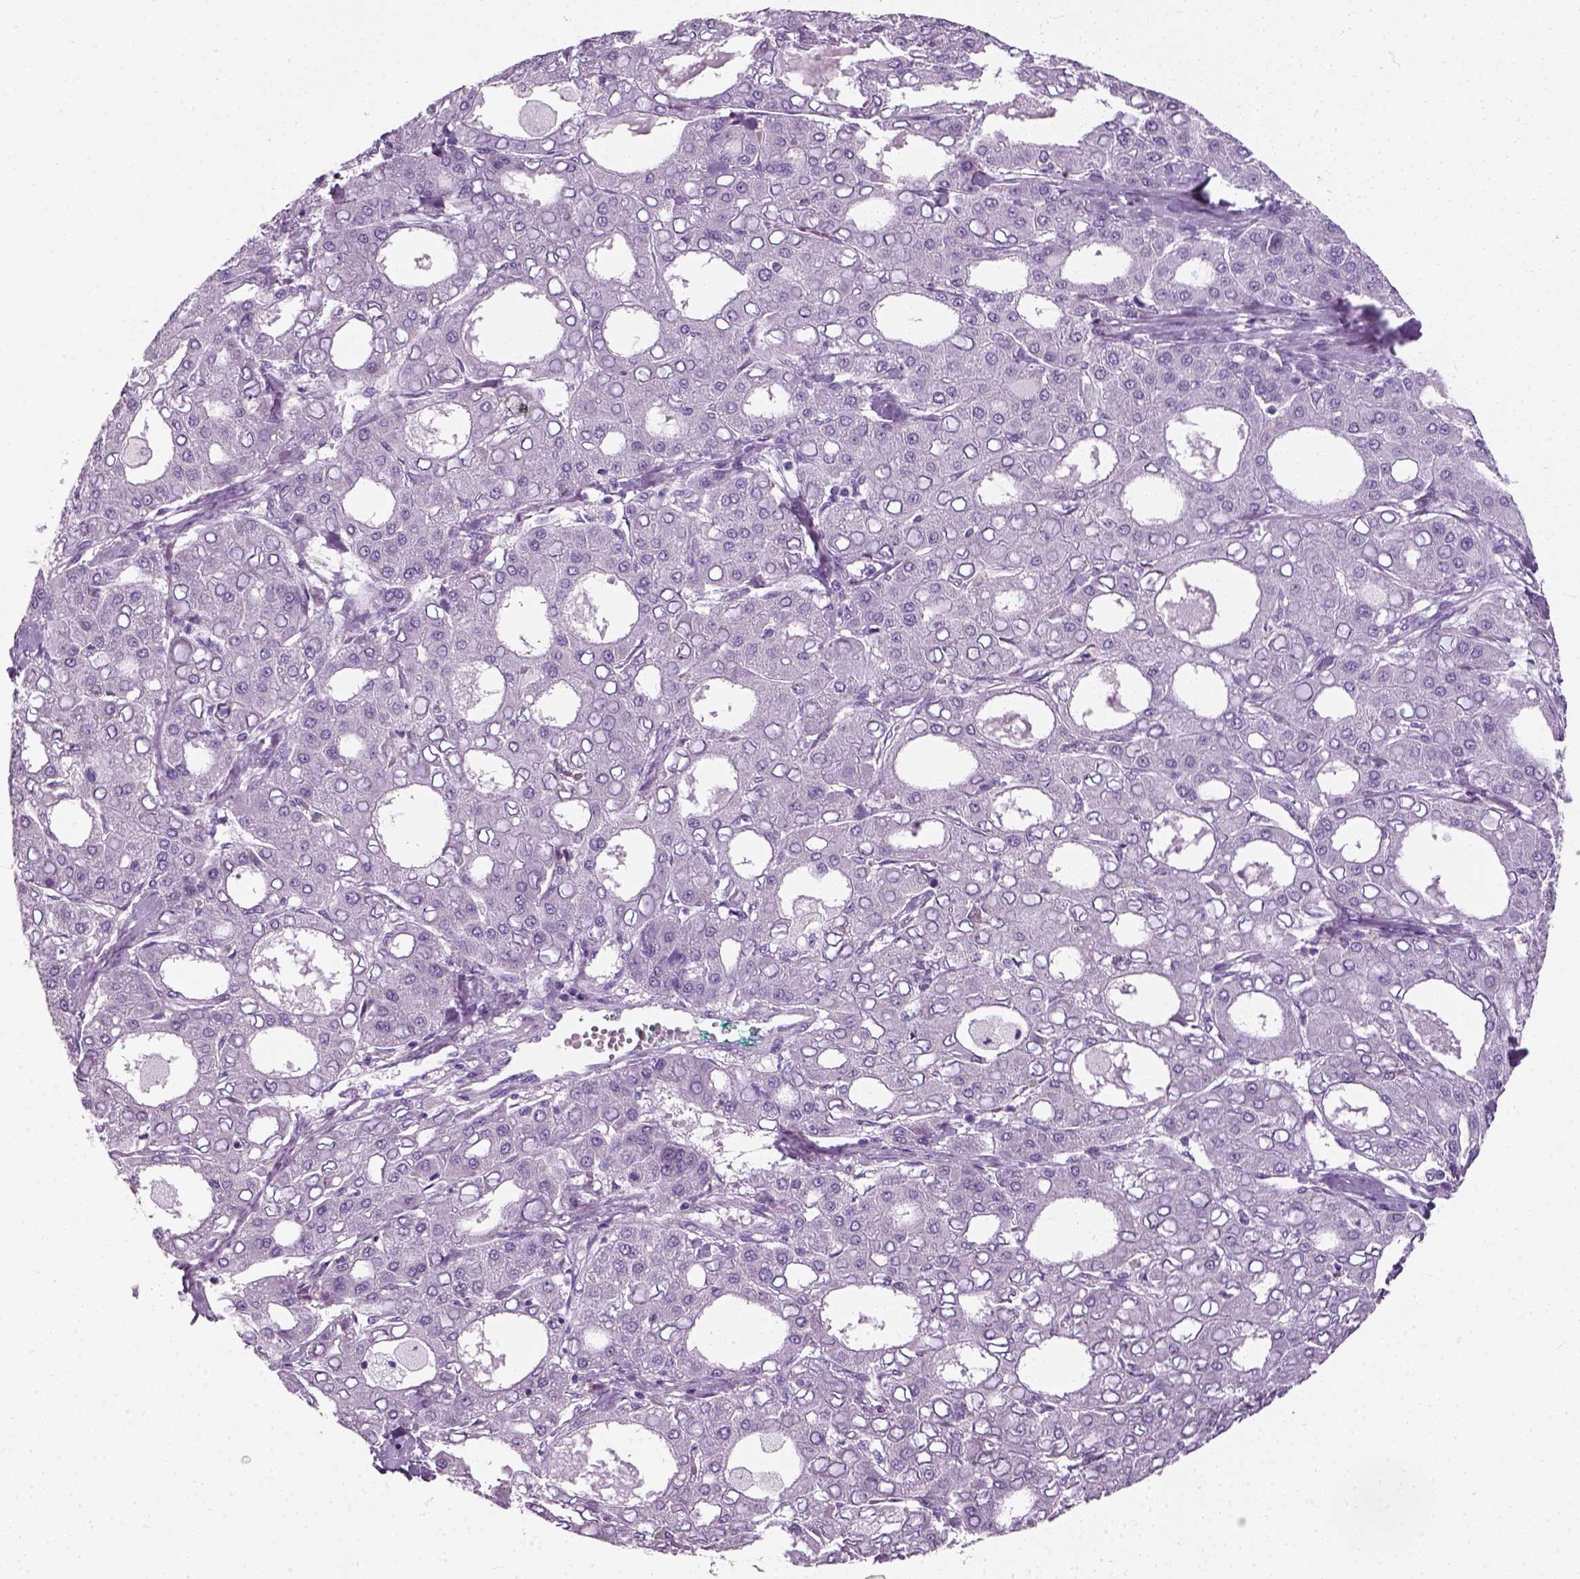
{"staining": {"intensity": "negative", "quantity": "none", "location": "none"}, "tissue": "liver cancer", "cell_type": "Tumor cells", "image_type": "cancer", "snomed": [{"axis": "morphology", "description": "Carcinoma, Hepatocellular, NOS"}, {"axis": "topography", "description": "Liver"}], "caption": "This is a photomicrograph of immunohistochemistry (IHC) staining of liver cancer (hepatocellular carcinoma), which shows no staining in tumor cells.", "gene": "SLC12A5", "patient": {"sex": "male", "age": 65}}